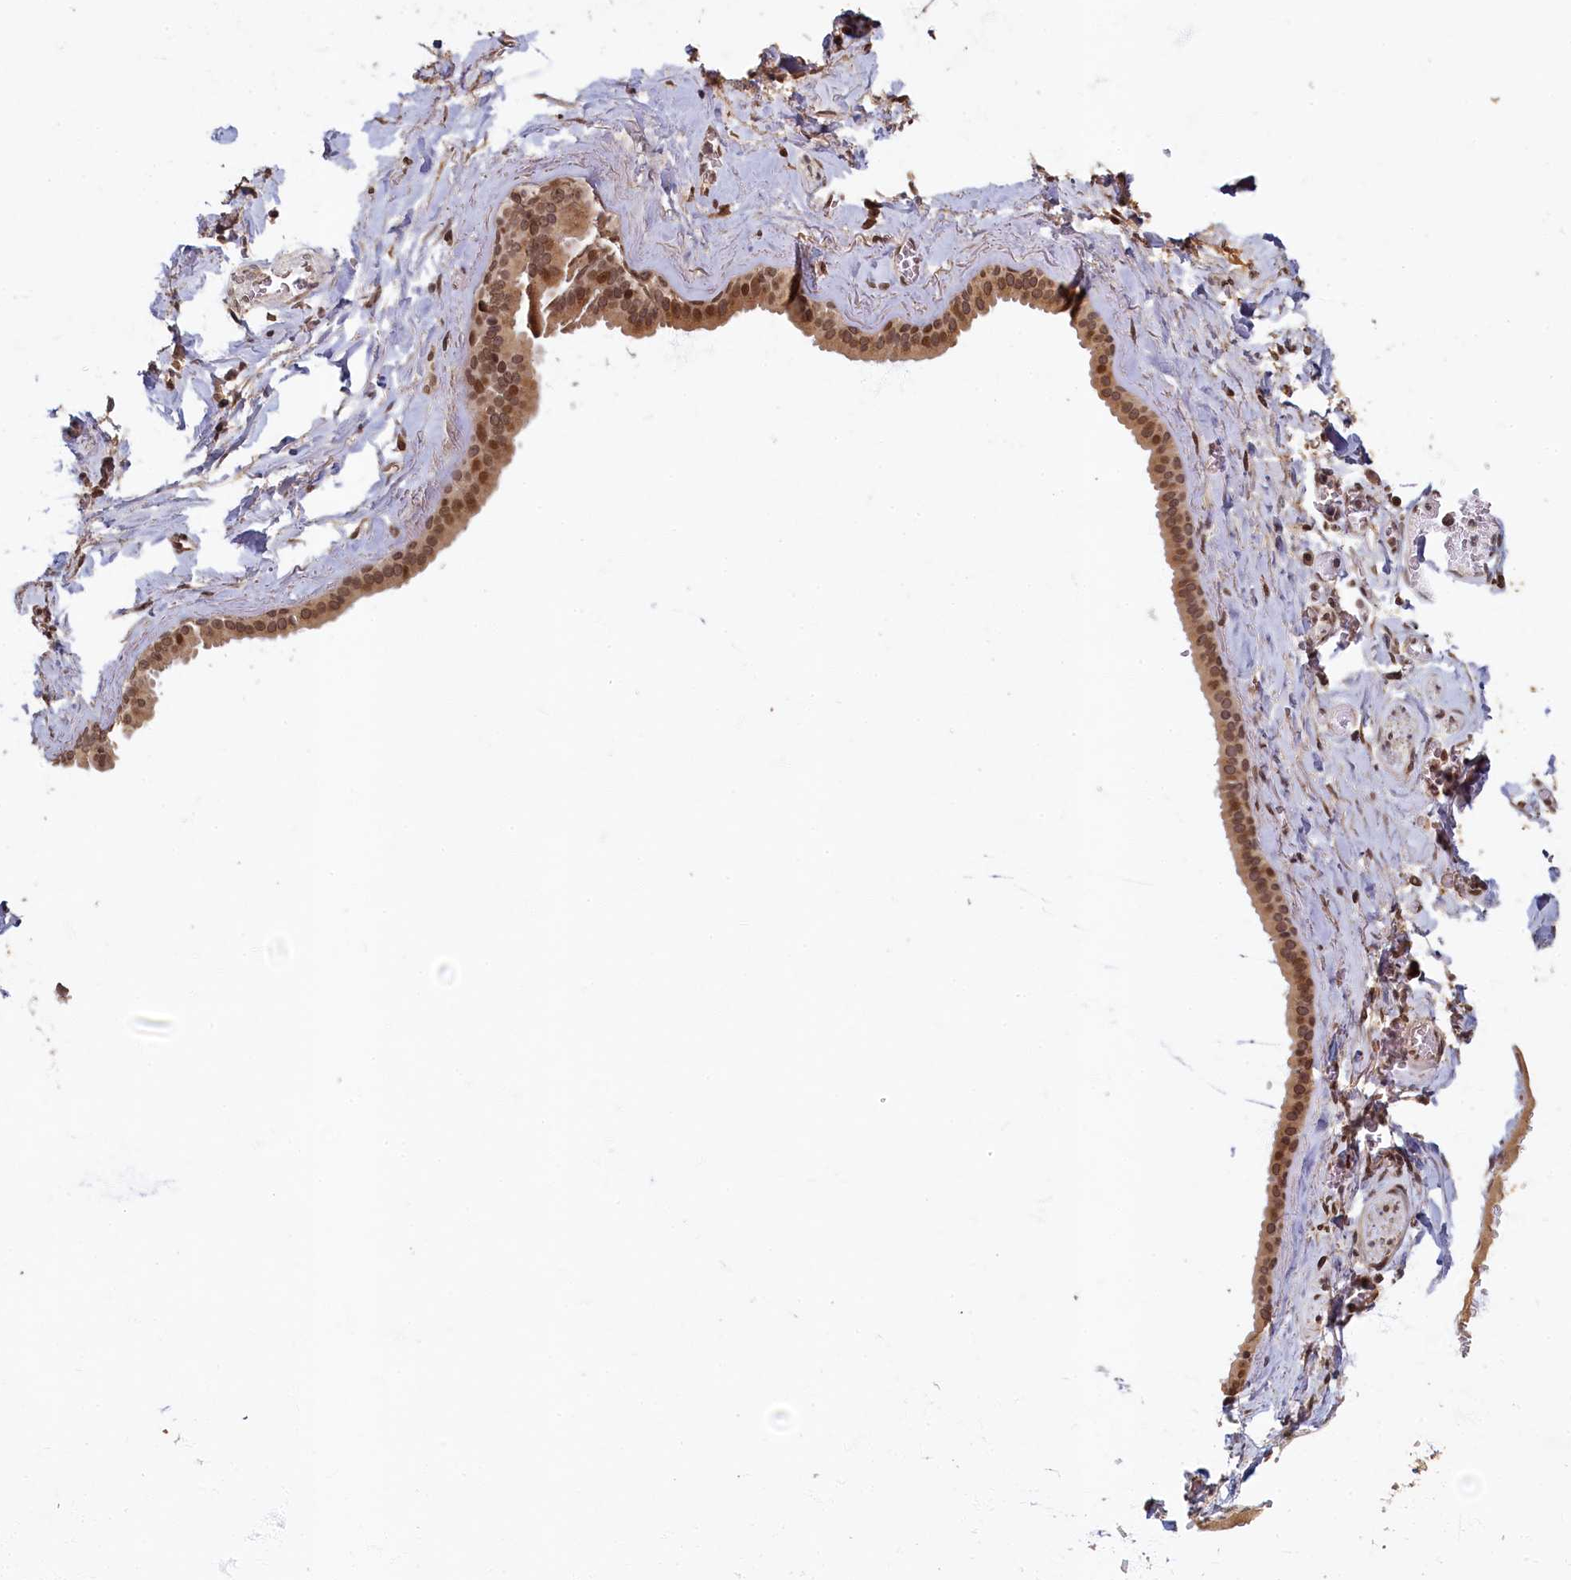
{"staining": {"intensity": "negative", "quantity": "none", "location": "none"}, "tissue": "adipose tissue", "cell_type": "Adipocytes", "image_type": "normal", "snomed": [{"axis": "morphology", "description": "Normal tissue, NOS"}, {"axis": "topography", "description": "Salivary gland"}, {"axis": "topography", "description": "Peripheral nerve tissue"}], "caption": "This is an IHC micrograph of benign human adipose tissue. There is no expression in adipocytes.", "gene": "CKAP2L", "patient": {"sex": "male", "age": 62}}